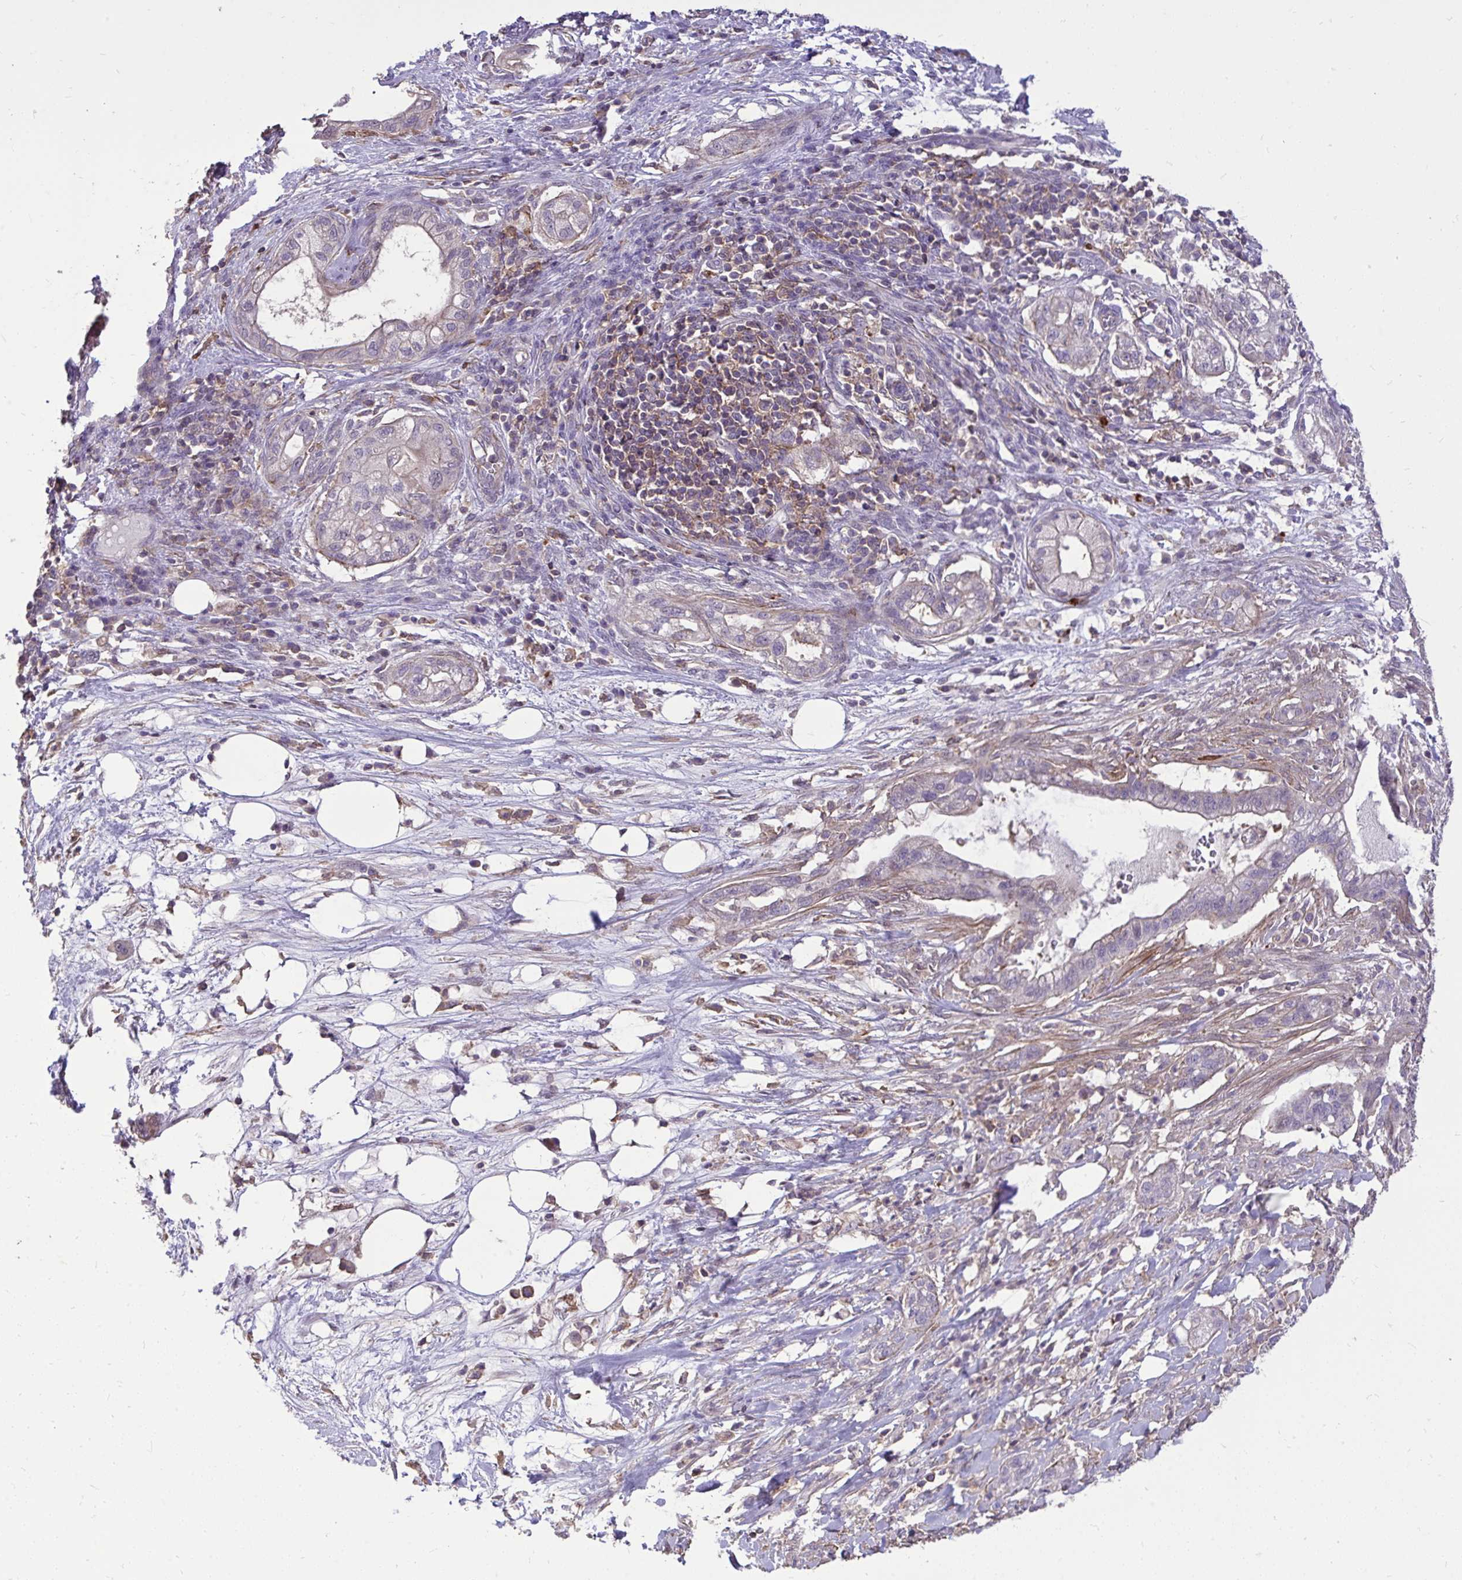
{"staining": {"intensity": "negative", "quantity": "none", "location": "none"}, "tissue": "pancreatic cancer", "cell_type": "Tumor cells", "image_type": "cancer", "snomed": [{"axis": "morphology", "description": "Adenocarcinoma, NOS"}, {"axis": "topography", "description": "Pancreas"}], "caption": "The micrograph displays no significant staining in tumor cells of pancreatic adenocarcinoma.", "gene": "IGFL2", "patient": {"sex": "male", "age": 44}}